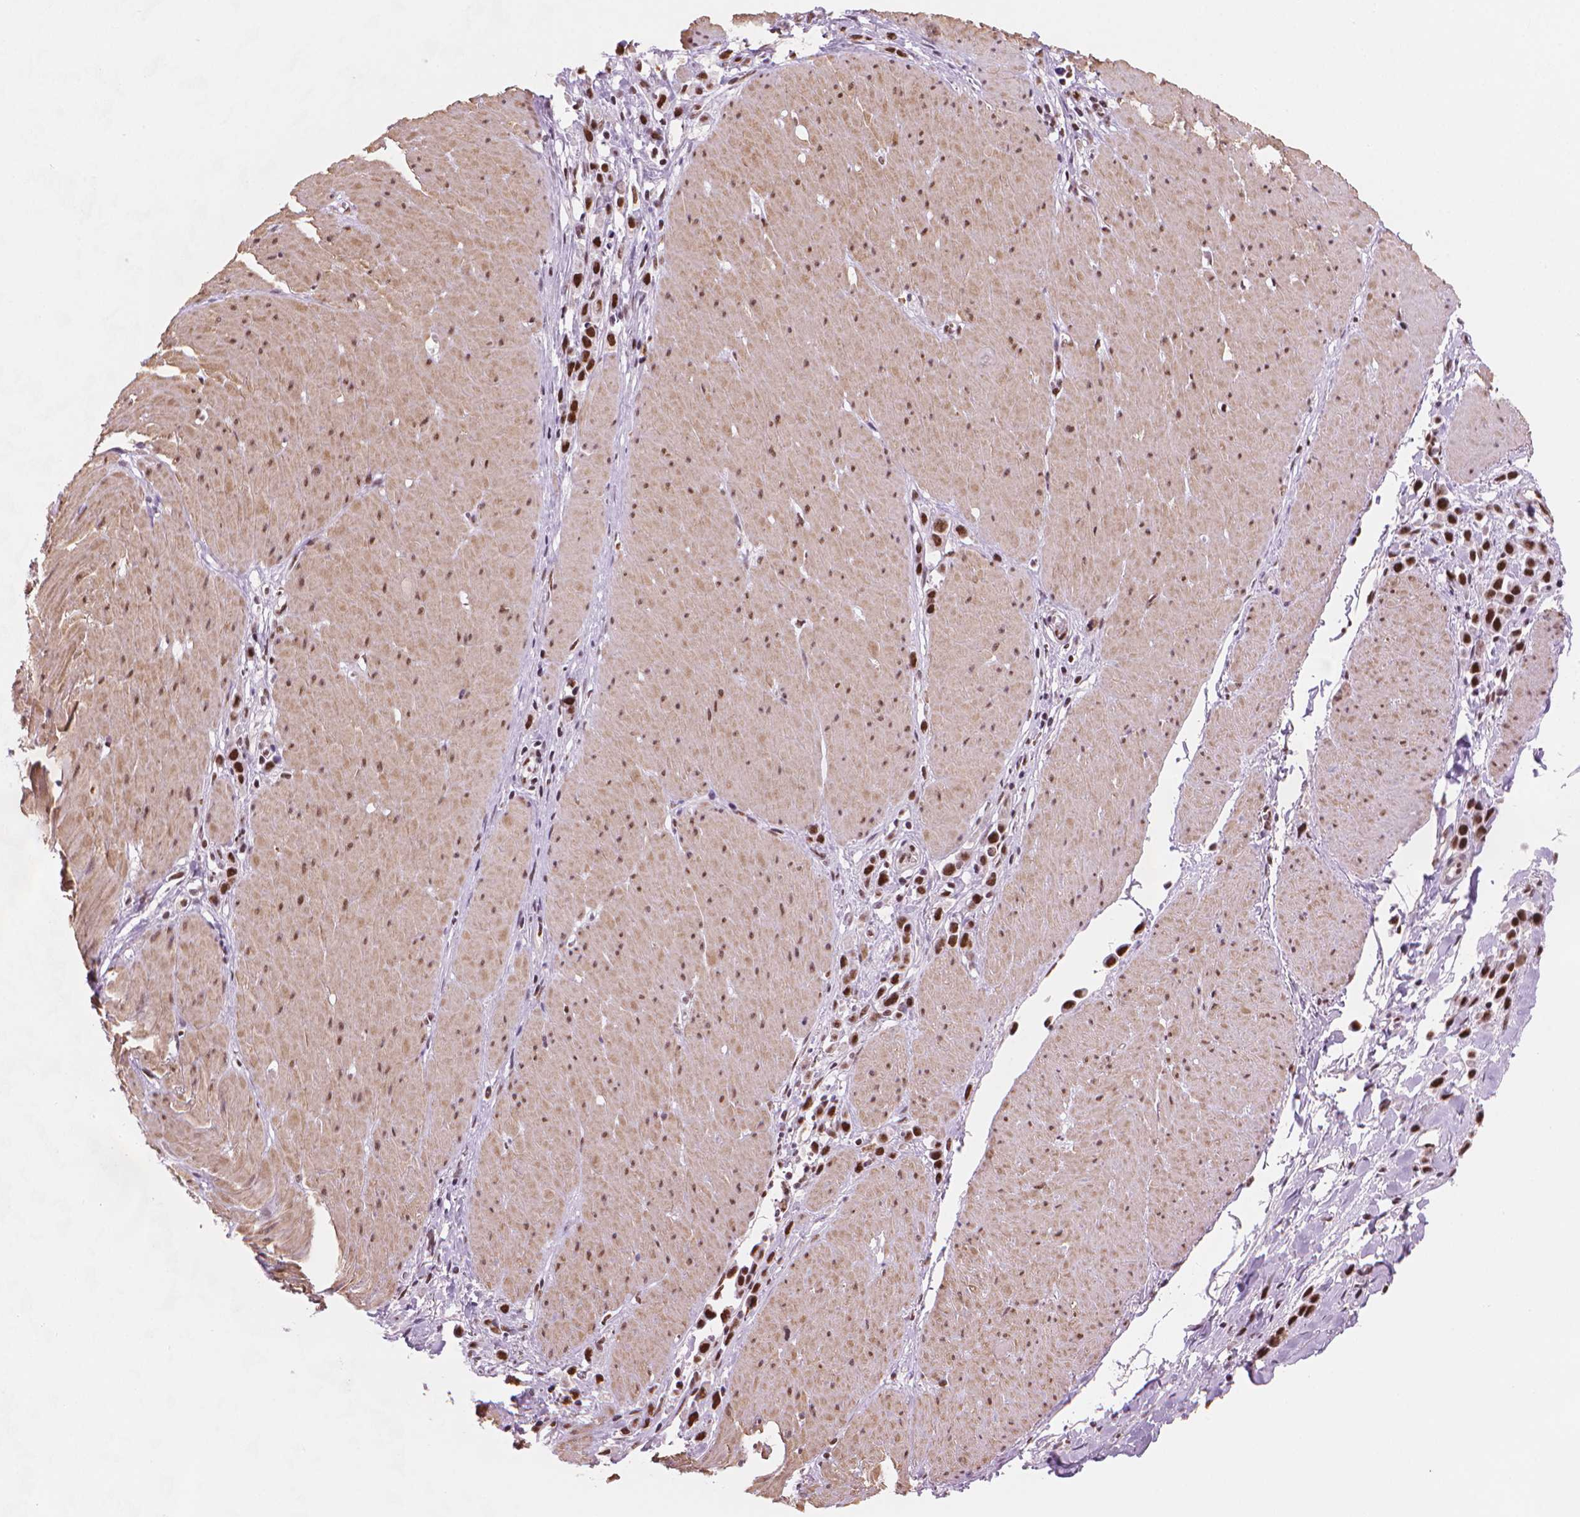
{"staining": {"intensity": "strong", "quantity": ">75%", "location": "nuclear"}, "tissue": "stomach cancer", "cell_type": "Tumor cells", "image_type": "cancer", "snomed": [{"axis": "morphology", "description": "Adenocarcinoma, NOS"}, {"axis": "topography", "description": "Stomach"}], "caption": "Immunohistochemistry image of human stomach adenocarcinoma stained for a protein (brown), which reveals high levels of strong nuclear staining in approximately >75% of tumor cells.", "gene": "UBN1", "patient": {"sex": "male", "age": 47}}